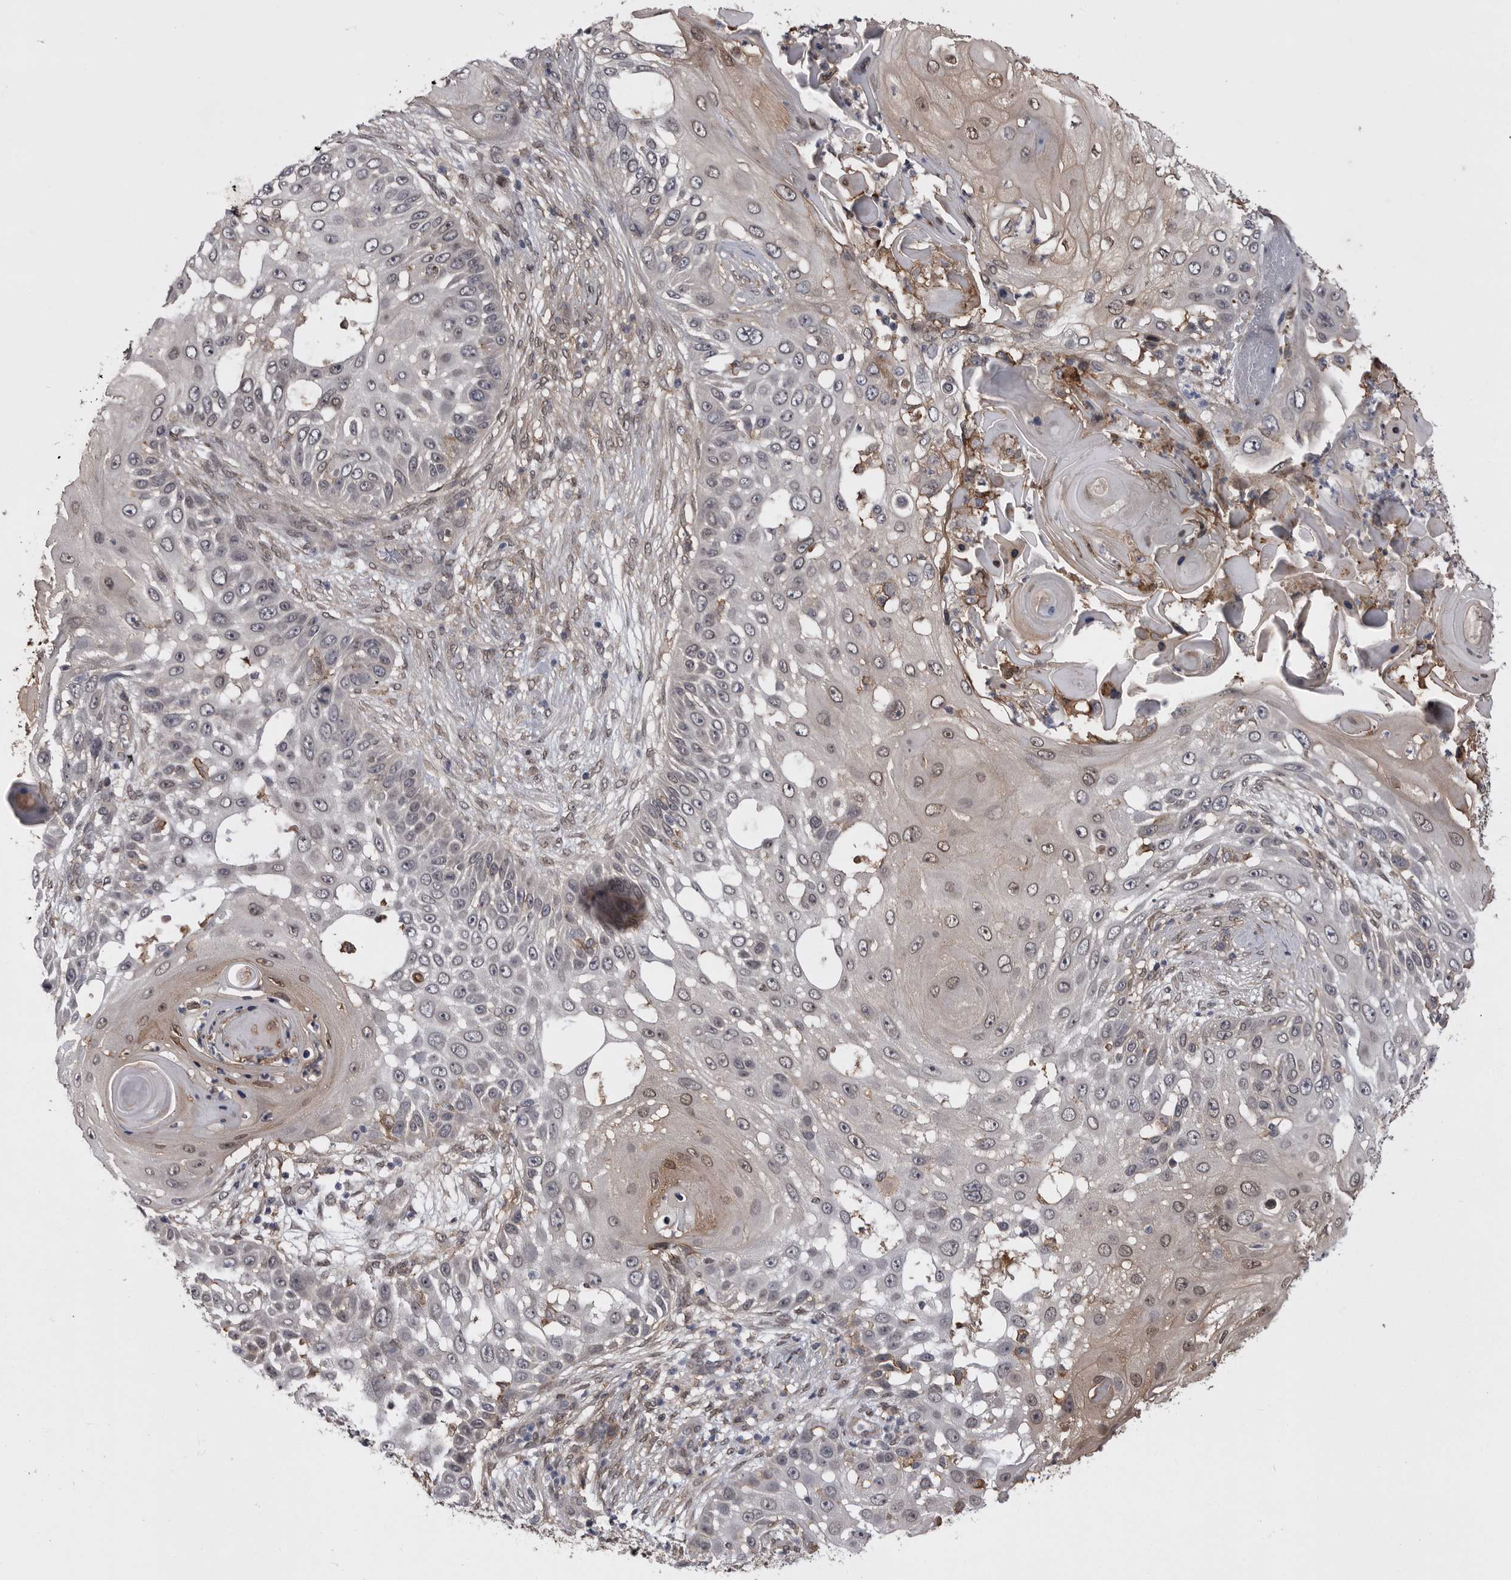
{"staining": {"intensity": "weak", "quantity": "<25%", "location": "cytoplasmic/membranous"}, "tissue": "skin cancer", "cell_type": "Tumor cells", "image_type": "cancer", "snomed": [{"axis": "morphology", "description": "Squamous cell carcinoma, NOS"}, {"axis": "topography", "description": "Skin"}], "caption": "Skin cancer (squamous cell carcinoma) was stained to show a protein in brown. There is no significant expression in tumor cells. (DAB IHC visualized using brightfield microscopy, high magnification).", "gene": "ABL1", "patient": {"sex": "female", "age": 44}}